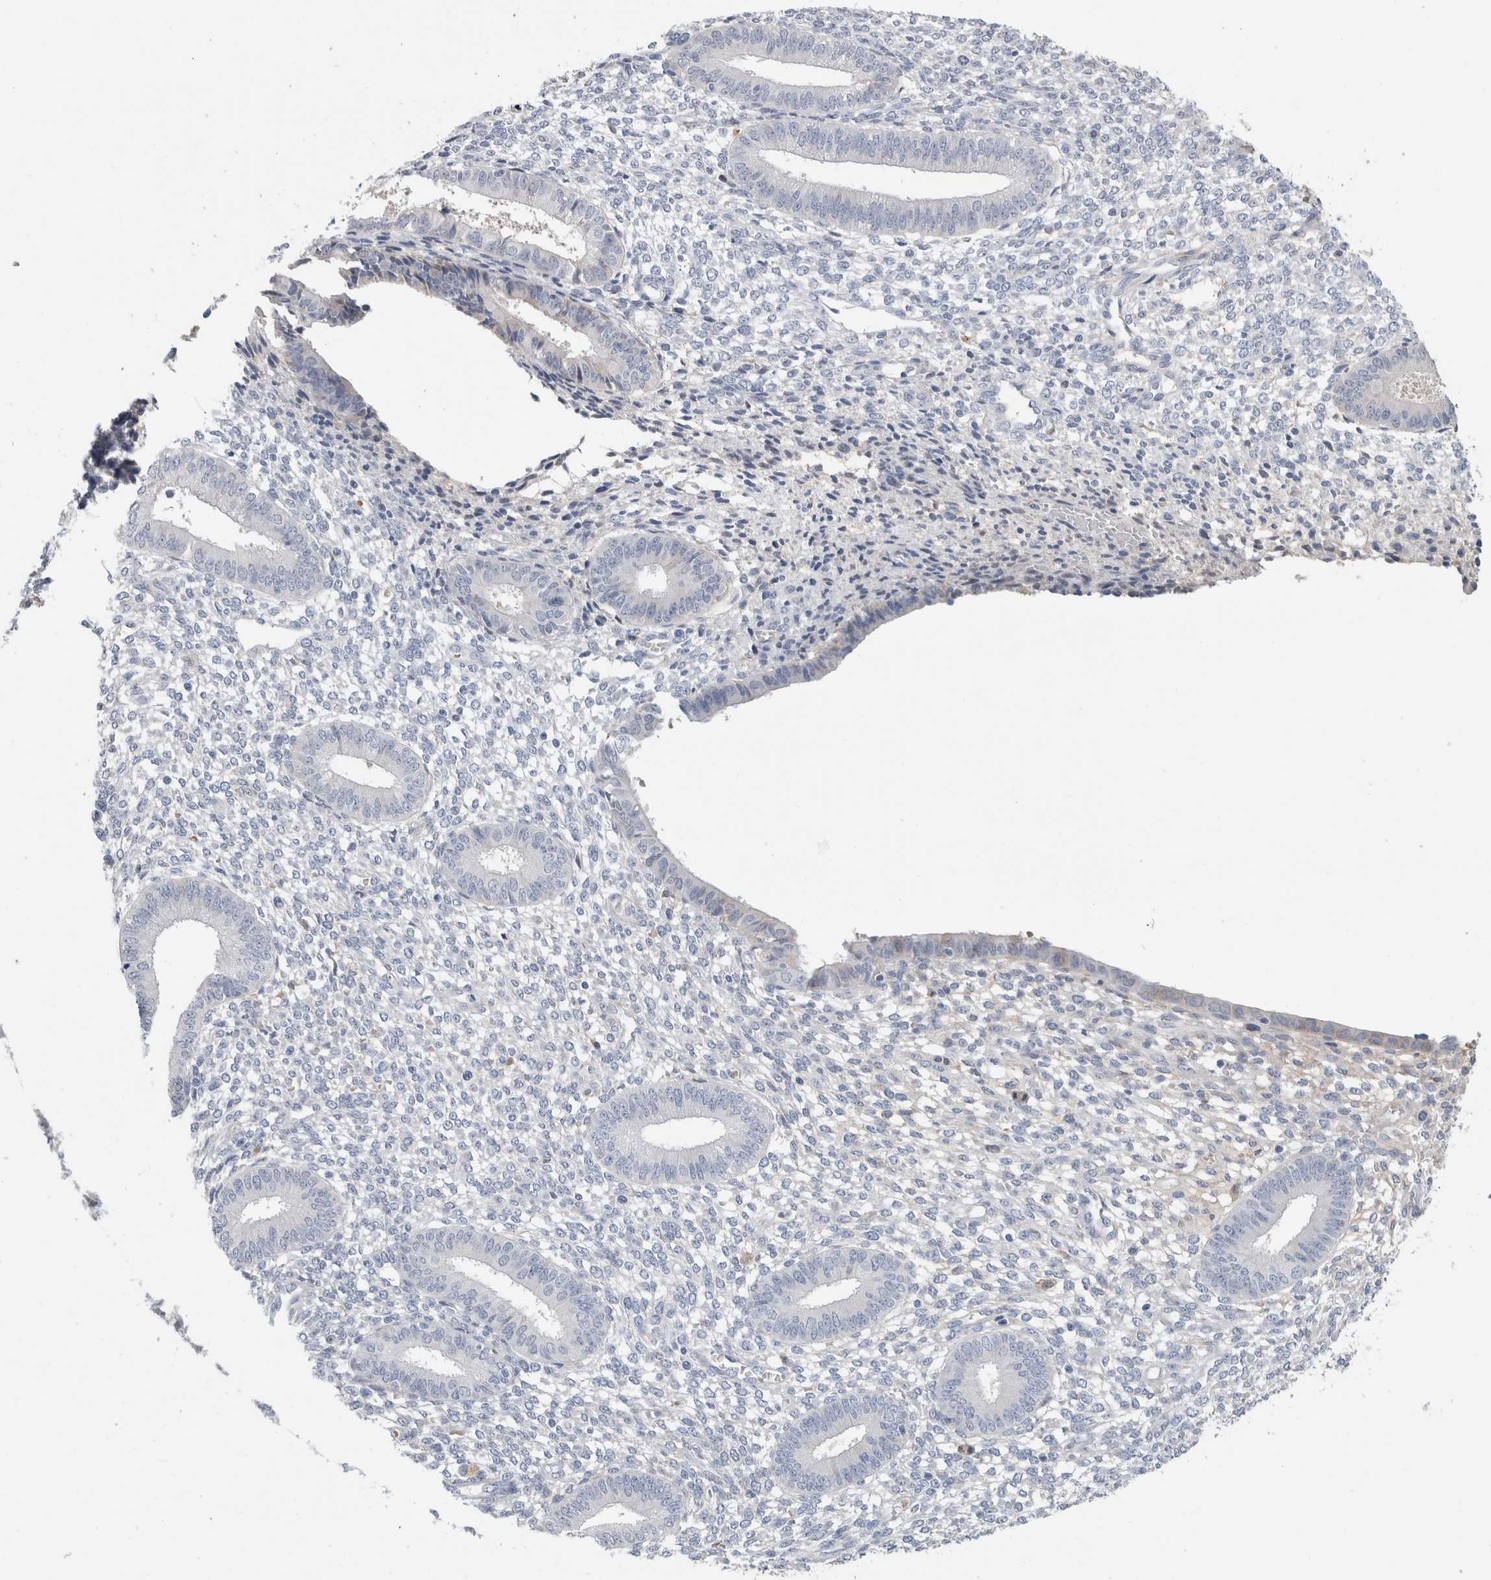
{"staining": {"intensity": "negative", "quantity": "none", "location": "none"}, "tissue": "endometrium", "cell_type": "Cells in endometrial stroma", "image_type": "normal", "snomed": [{"axis": "morphology", "description": "Normal tissue, NOS"}, {"axis": "topography", "description": "Endometrium"}], "caption": "Micrograph shows no significant protein positivity in cells in endometrial stroma of unremarkable endometrium. (Stains: DAB (3,3'-diaminobenzidine) IHC with hematoxylin counter stain, Microscopy: brightfield microscopy at high magnification).", "gene": "SCGB1A1", "patient": {"sex": "female", "age": 46}}